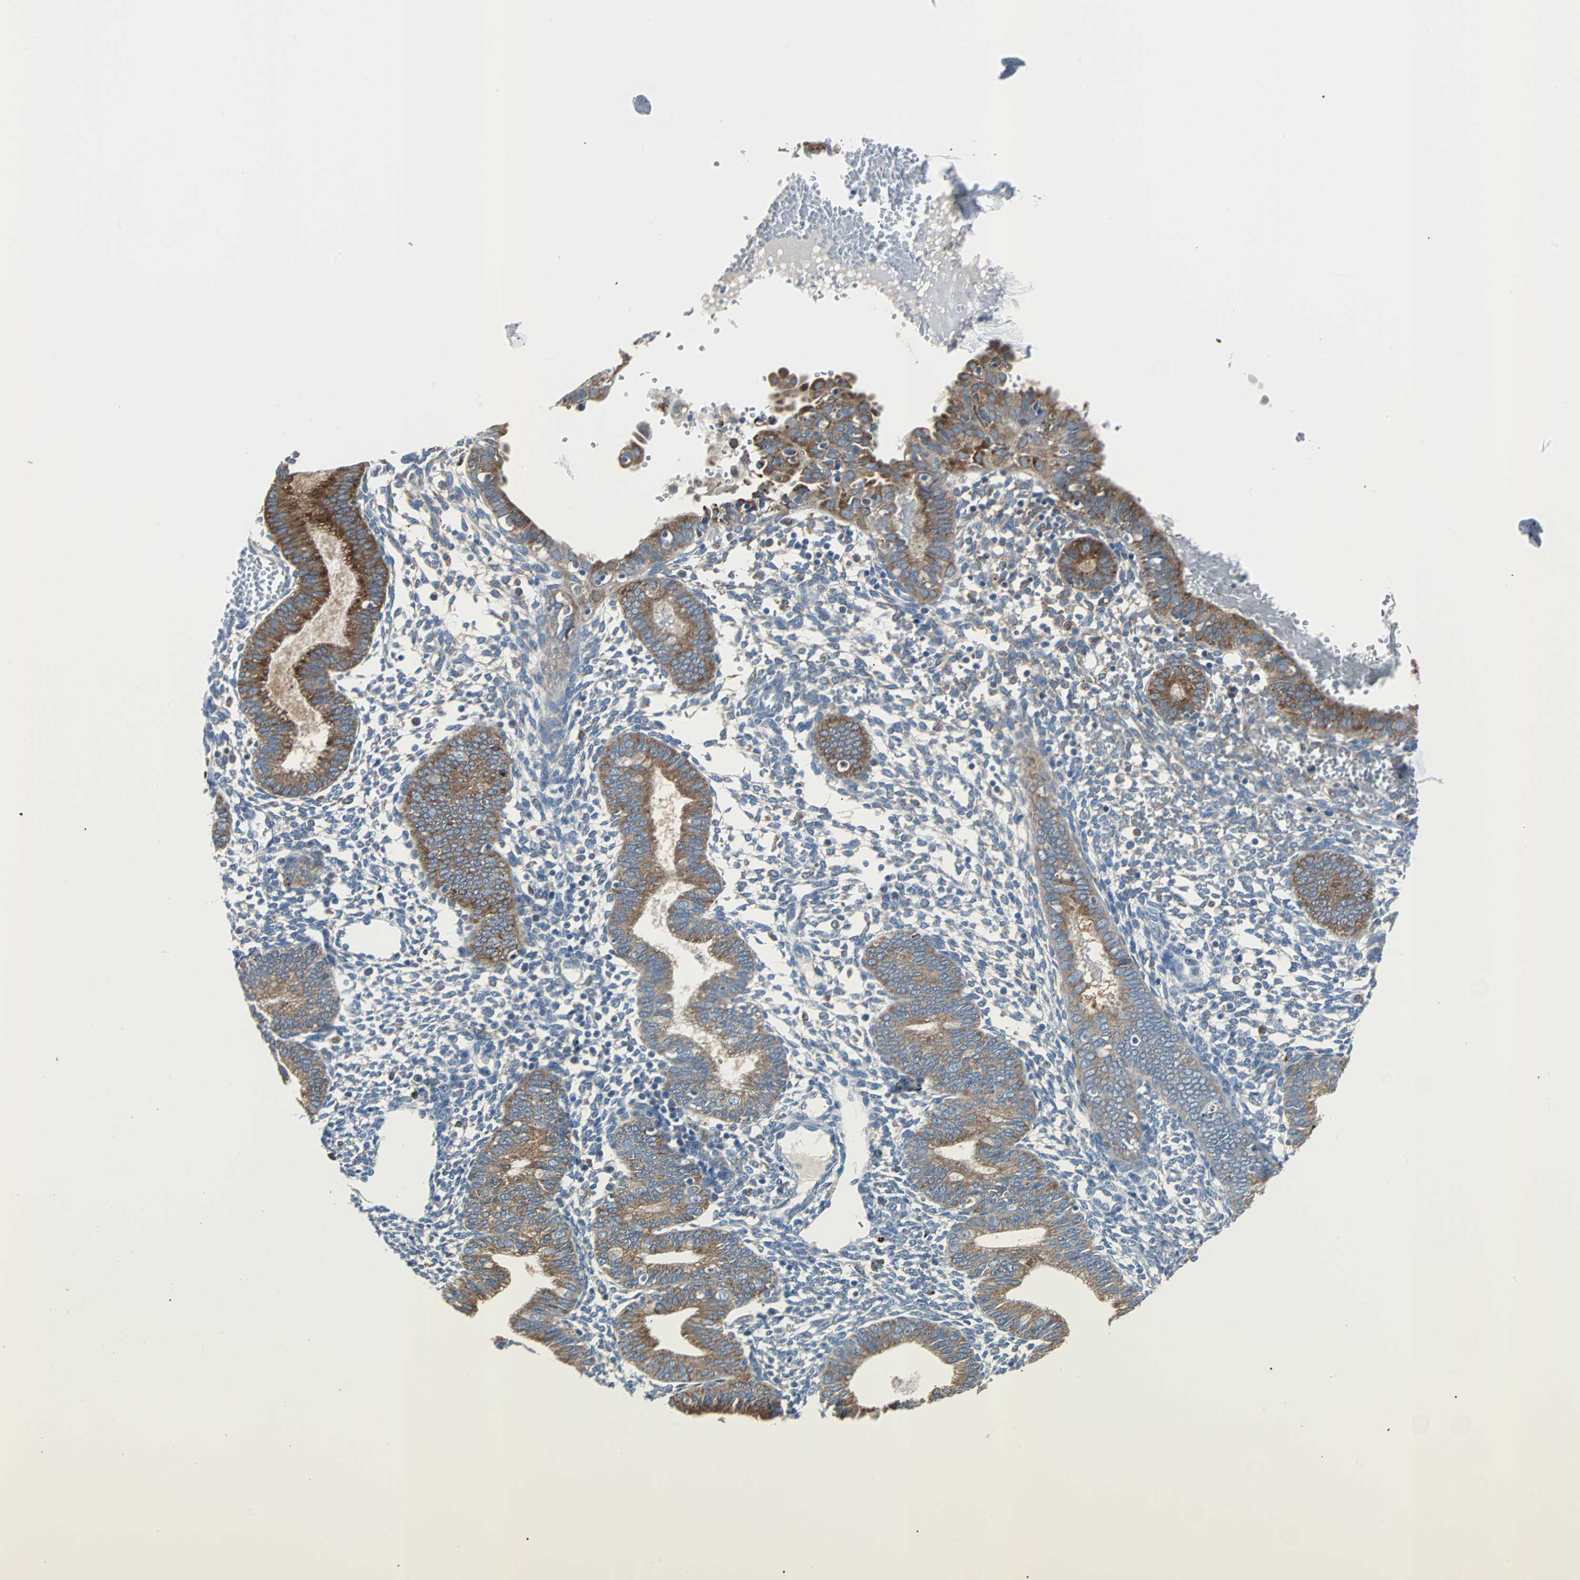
{"staining": {"intensity": "weak", "quantity": "25%-75%", "location": "cytoplasmic/membranous"}, "tissue": "endometrium", "cell_type": "Cells in endometrial stroma", "image_type": "normal", "snomed": [{"axis": "morphology", "description": "Normal tissue, NOS"}, {"axis": "topography", "description": "Endometrium"}], "caption": "Immunohistochemistry (IHC) histopathology image of unremarkable endometrium: human endometrium stained using immunohistochemistry reveals low levels of weak protein expression localized specifically in the cytoplasmic/membranous of cells in endometrial stroma, appearing as a cytoplasmic/membranous brown color.", "gene": "PDIA4", "patient": {"sex": "female", "age": 61}}